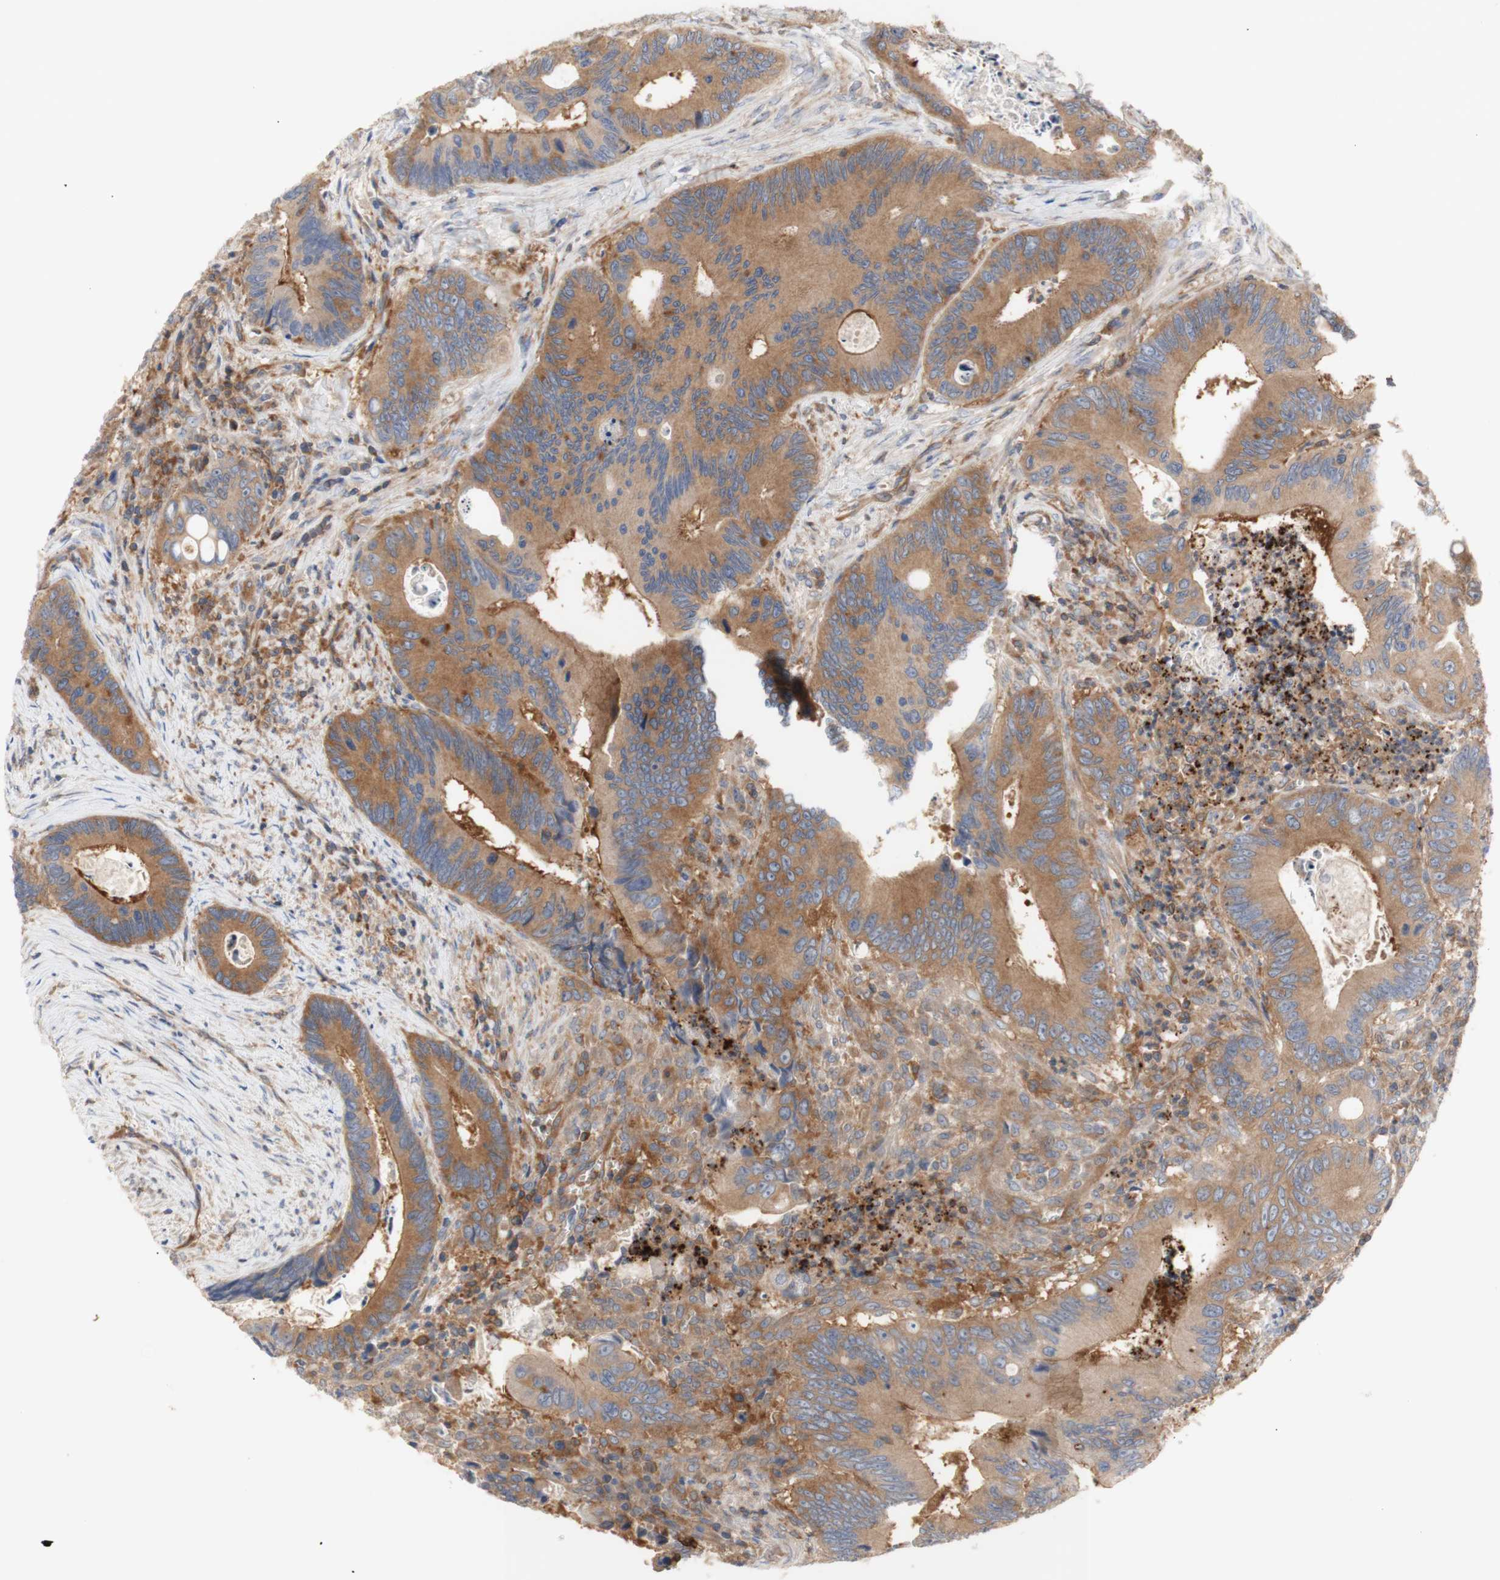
{"staining": {"intensity": "moderate", "quantity": ">75%", "location": "cytoplasmic/membranous"}, "tissue": "colorectal cancer", "cell_type": "Tumor cells", "image_type": "cancer", "snomed": [{"axis": "morphology", "description": "Inflammation, NOS"}, {"axis": "morphology", "description": "Adenocarcinoma, NOS"}, {"axis": "topography", "description": "Colon"}], "caption": "This photomicrograph shows colorectal cancer stained with IHC to label a protein in brown. The cytoplasmic/membranous of tumor cells show moderate positivity for the protein. Nuclei are counter-stained blue.", "gene": "IKBKG", "patient": {"sex": "male", "age": 72}}